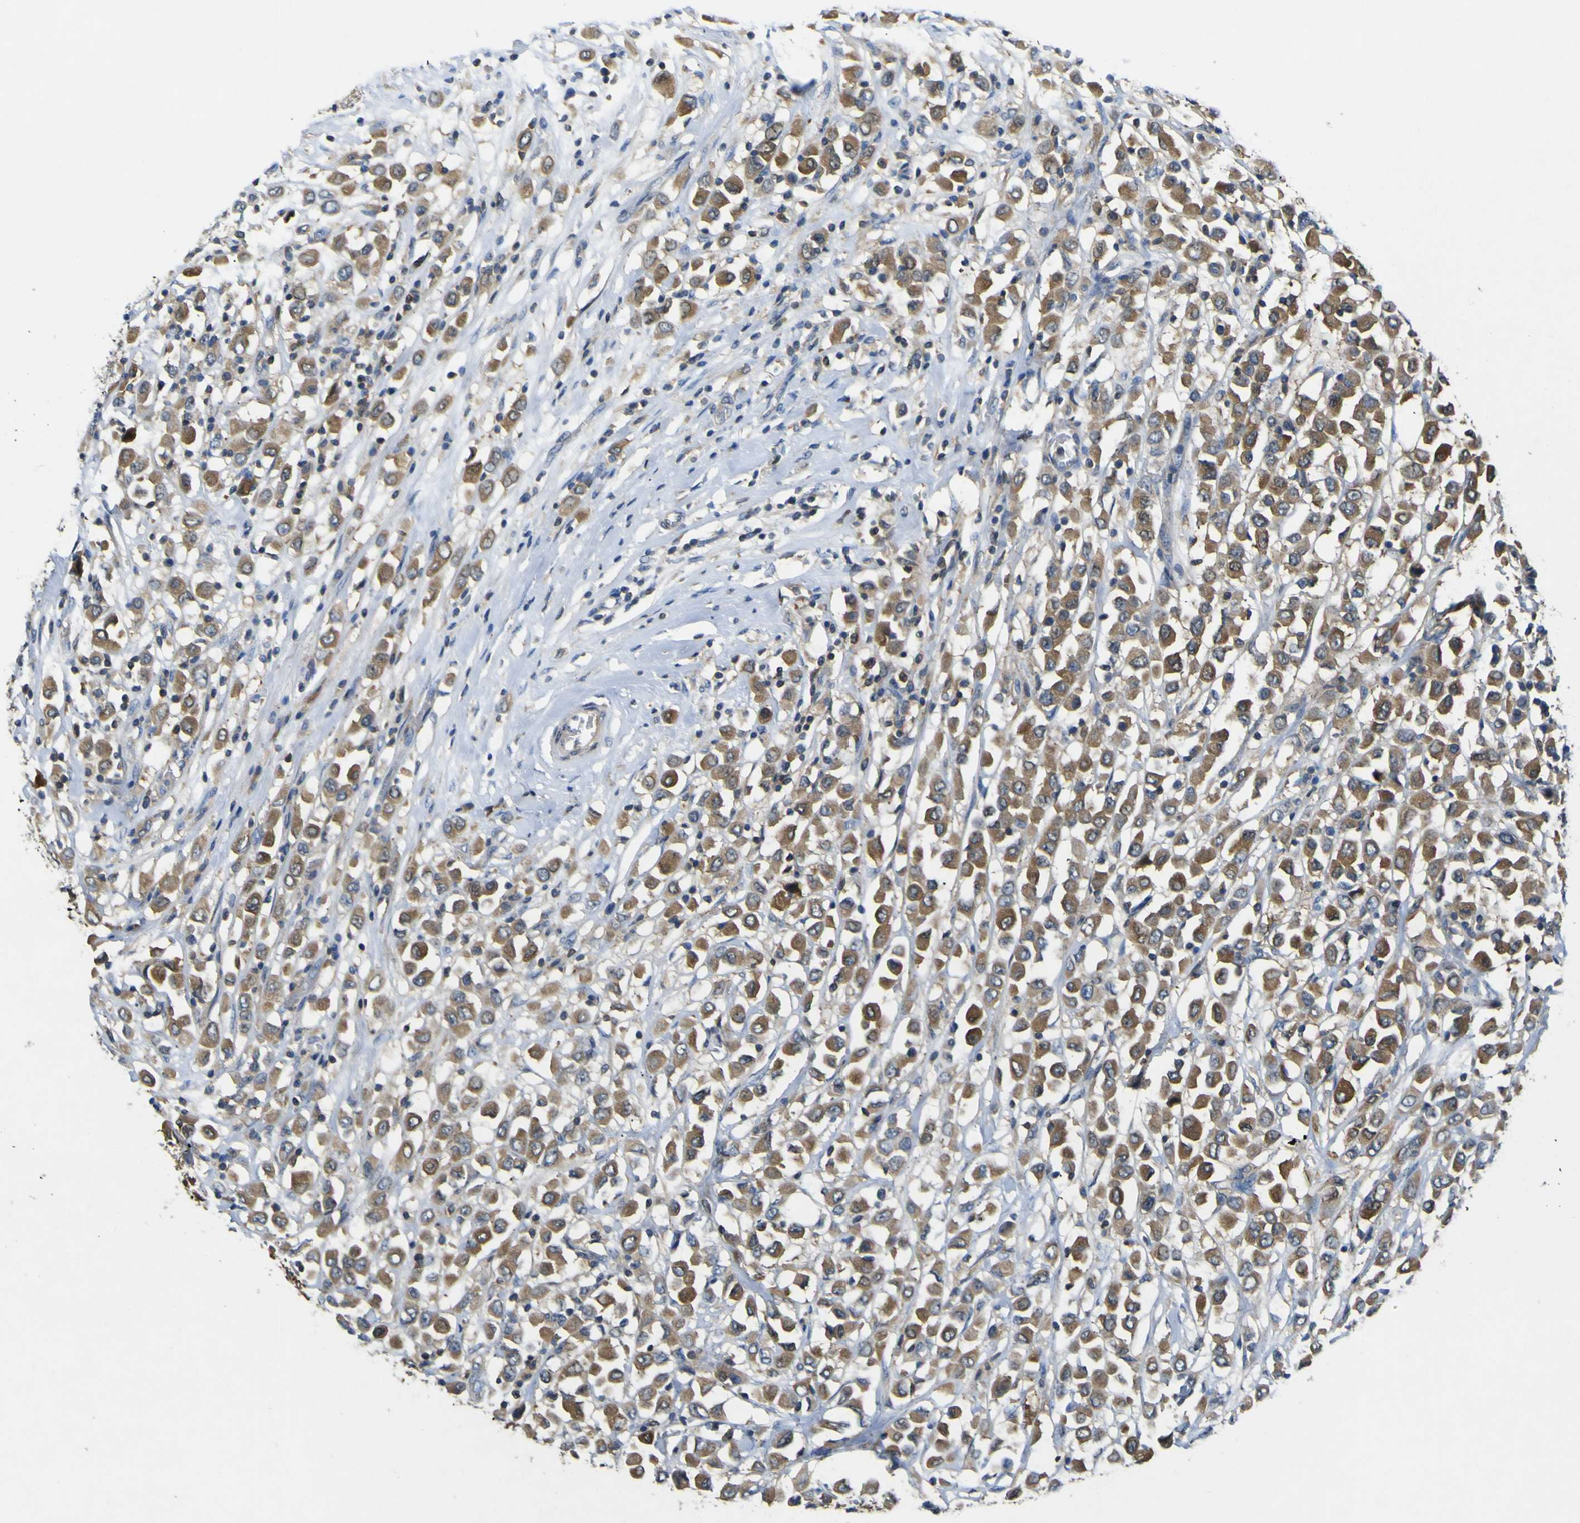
{"staining": {"intensity": "moderate", "quantity": ">75%", "location": "cytoplasmic/membranous"}, "tissue": "breast cancer", "cell_type": "Tumor cells", "image_type": "cancer", "snomed": [{"axis": "morphology", "description": "Duct carcinoma"}, {"axis": "topography", "description": "Breast"}], "caption": "Tumor cells display medium levels of moderate cytoplasmic/membranous staining in approximately >75% of cells in human infiltrating ductal carcinoma (breast).", "gene": "EML2", "patient": {"sex": "female", "age": 61}}